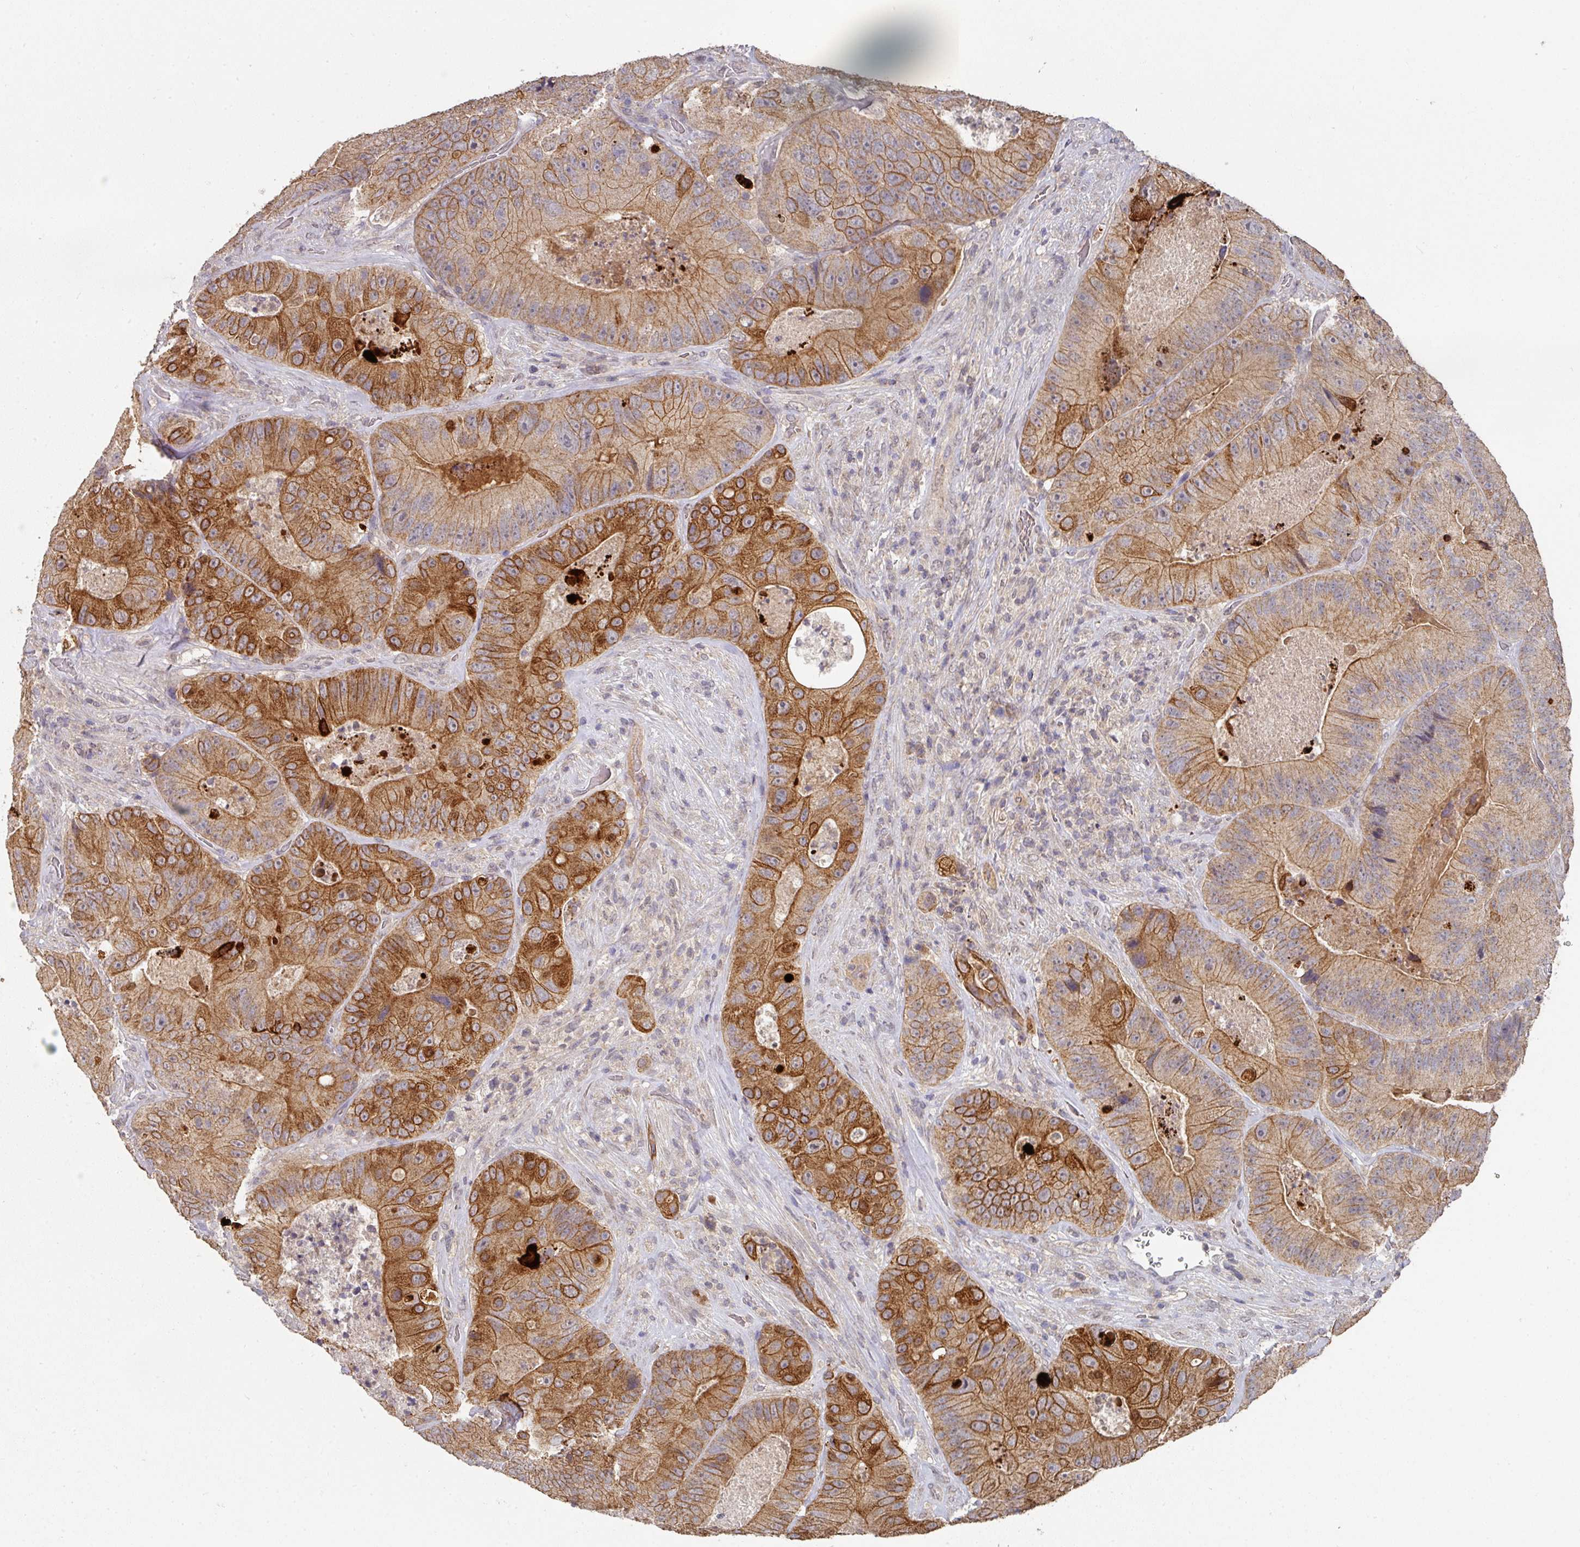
{"staining": {"intensity": "moderate", "quantity": ">75%", "location": "cytoplasmic/membranous"}, "tissue": "colorectal cancer", "cell_type": "Tumor cells", "image_type": "cancer", "snomed": [{"axis": "morphology", "description": "Adenocarcinoma, NOS"}, {"axis": "topography", "description": "Colon"}], "caption": "Protein expression analysis of colorectal cancer (adenocarcinoma) displays moderate cytoplasmic/membranous staining in approximately >75% of tumor cells. The staining was performed using DAB, with brown indicating positive protein expression. Nuclei are stained blue with hematoxylin.", "gene": "EXTL3", "patient": {"sex": "female", "age": 86}}